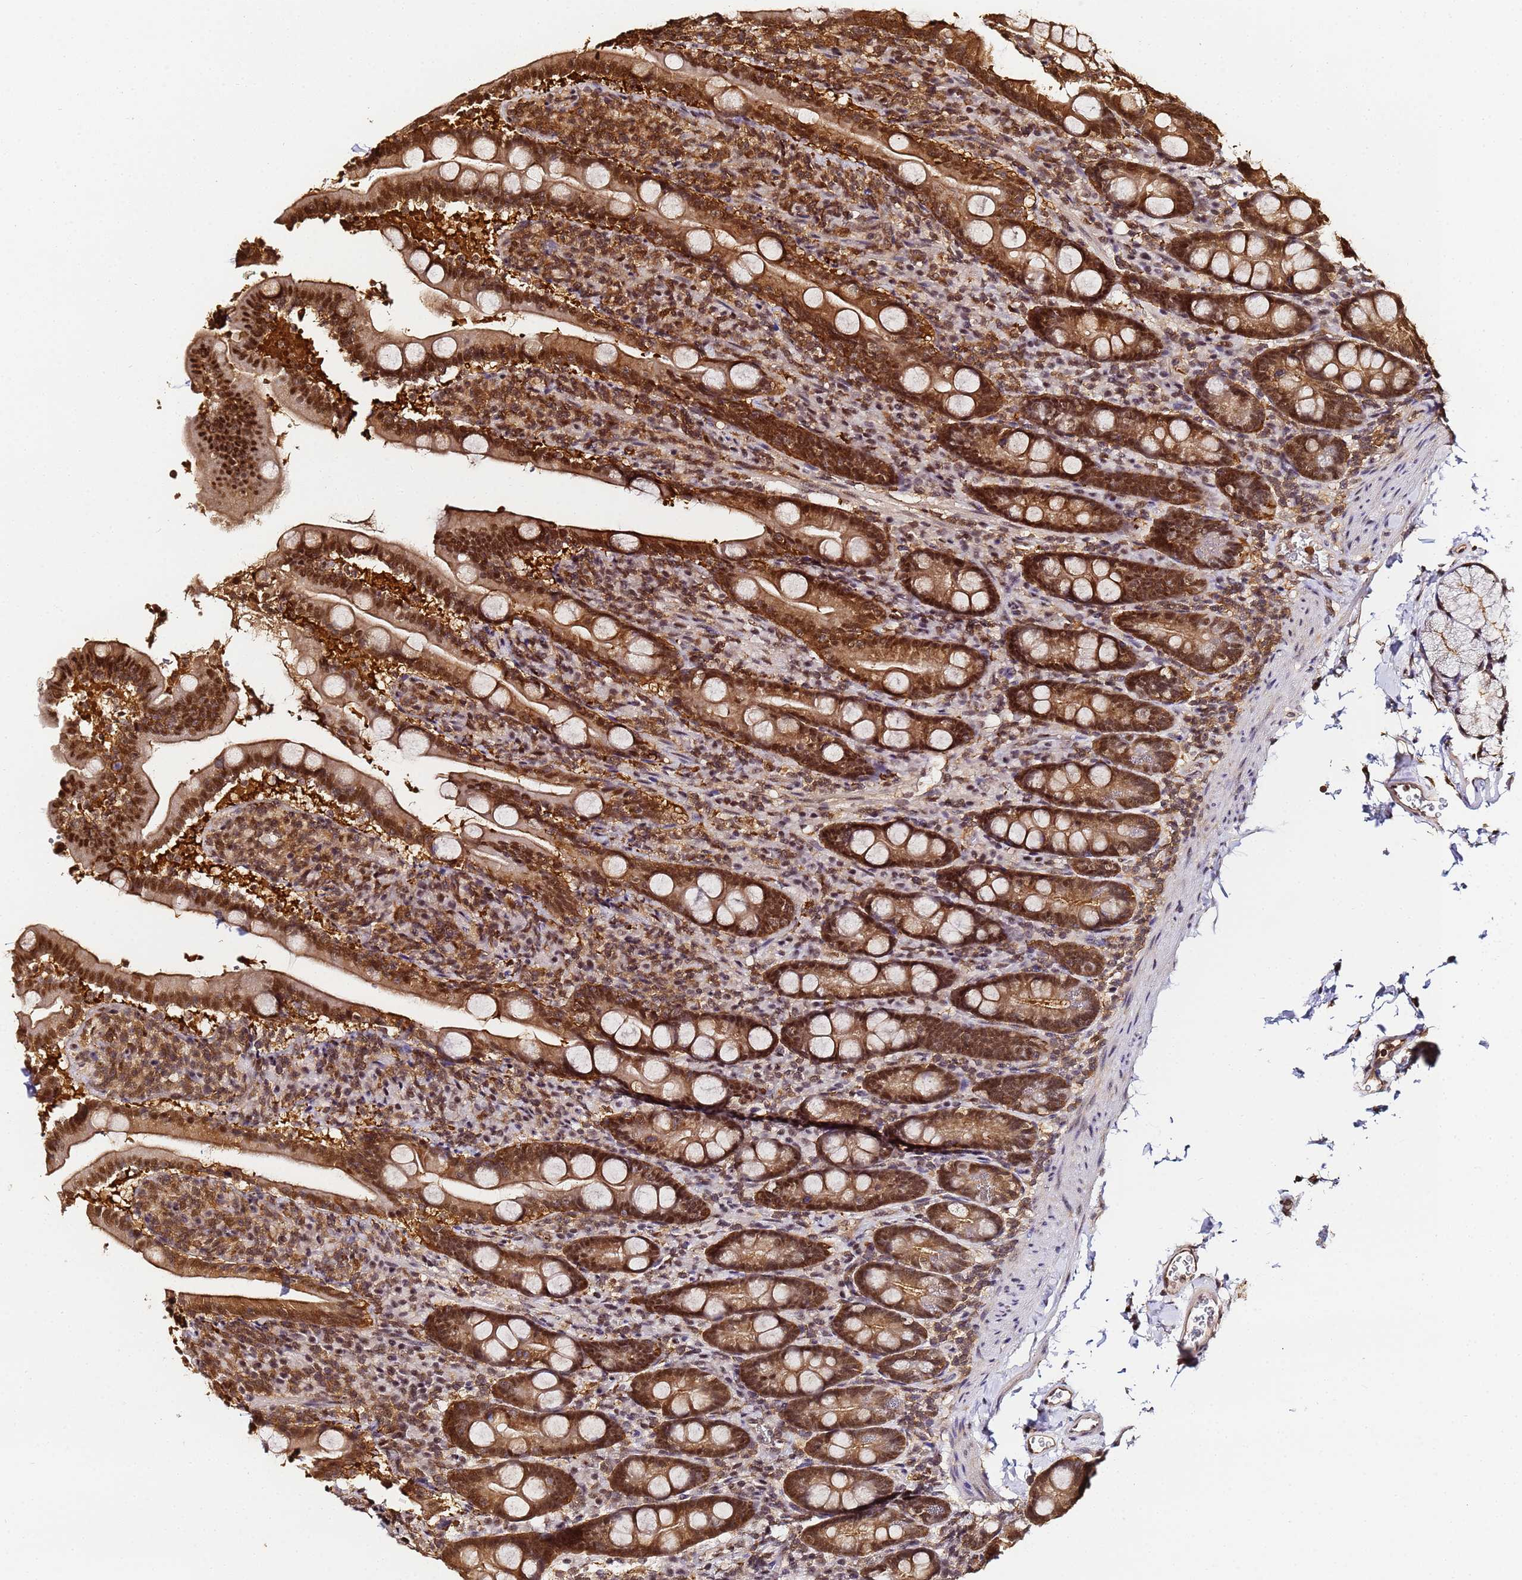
{"staining": {"intensity": "strong", "quantity": ">75%", "location": "cytoplasmic/membranous,nuclear"}, "tissue": "duodenum", "cell_type": "Glandular cells", "image_type": "normal", "snomed": [{"axis": "morphology", "description": "Normal tissue, NOS"}, {"axis": "topography", "description": "Duodenum"}], "caption": "The micrograph exhibits immunohistochemical staining of normal duodenum. There is strong cytoplasmic/membranous,nuclear expression is appreciated in approximately >75% of glandular cells. The protein is shown in brown color, while the nuclei are stained blue.", "gene": "PPP4C", "patient": {"sex": "male", "age": 35}}